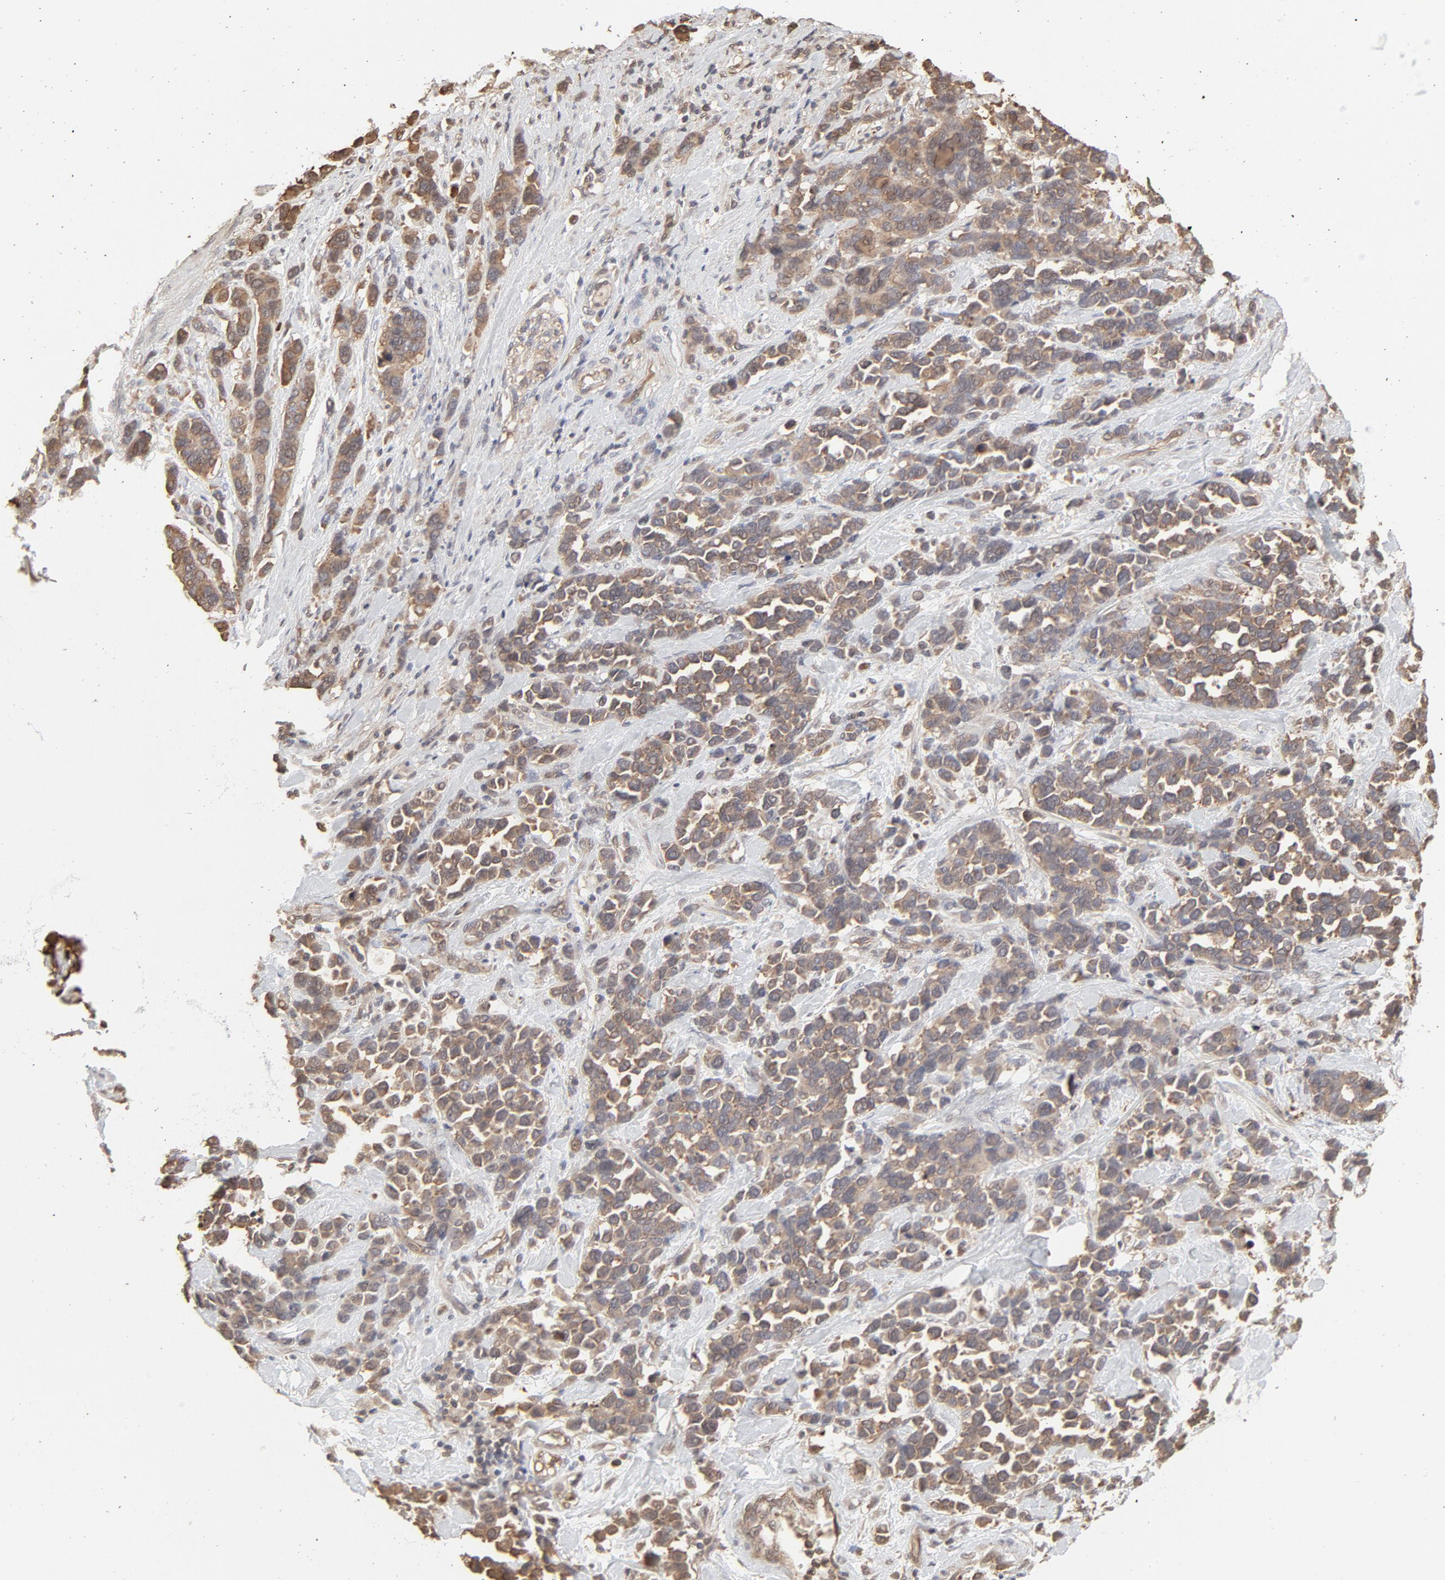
{"staining": {"intensity": "weak", "quantity": ">75%", "location": "cytoplasmic/membranous"}, "tissue": "stomach cancer", "cell_type": "Tumor cells", "image_type": "cancer", "snomed": [{"axis": "morphology", "description": "Adenocarcinoma, NOS"}, {"axis": "topography", "description": "Stomach, upper"}], "caption": "A brown stain highlights weak cytoplasmic/membranous positivity of a protein in stomach cancer tumor cells.", "gene": "PPP2CA", "patient": {"sex": "male", "age": 71}}